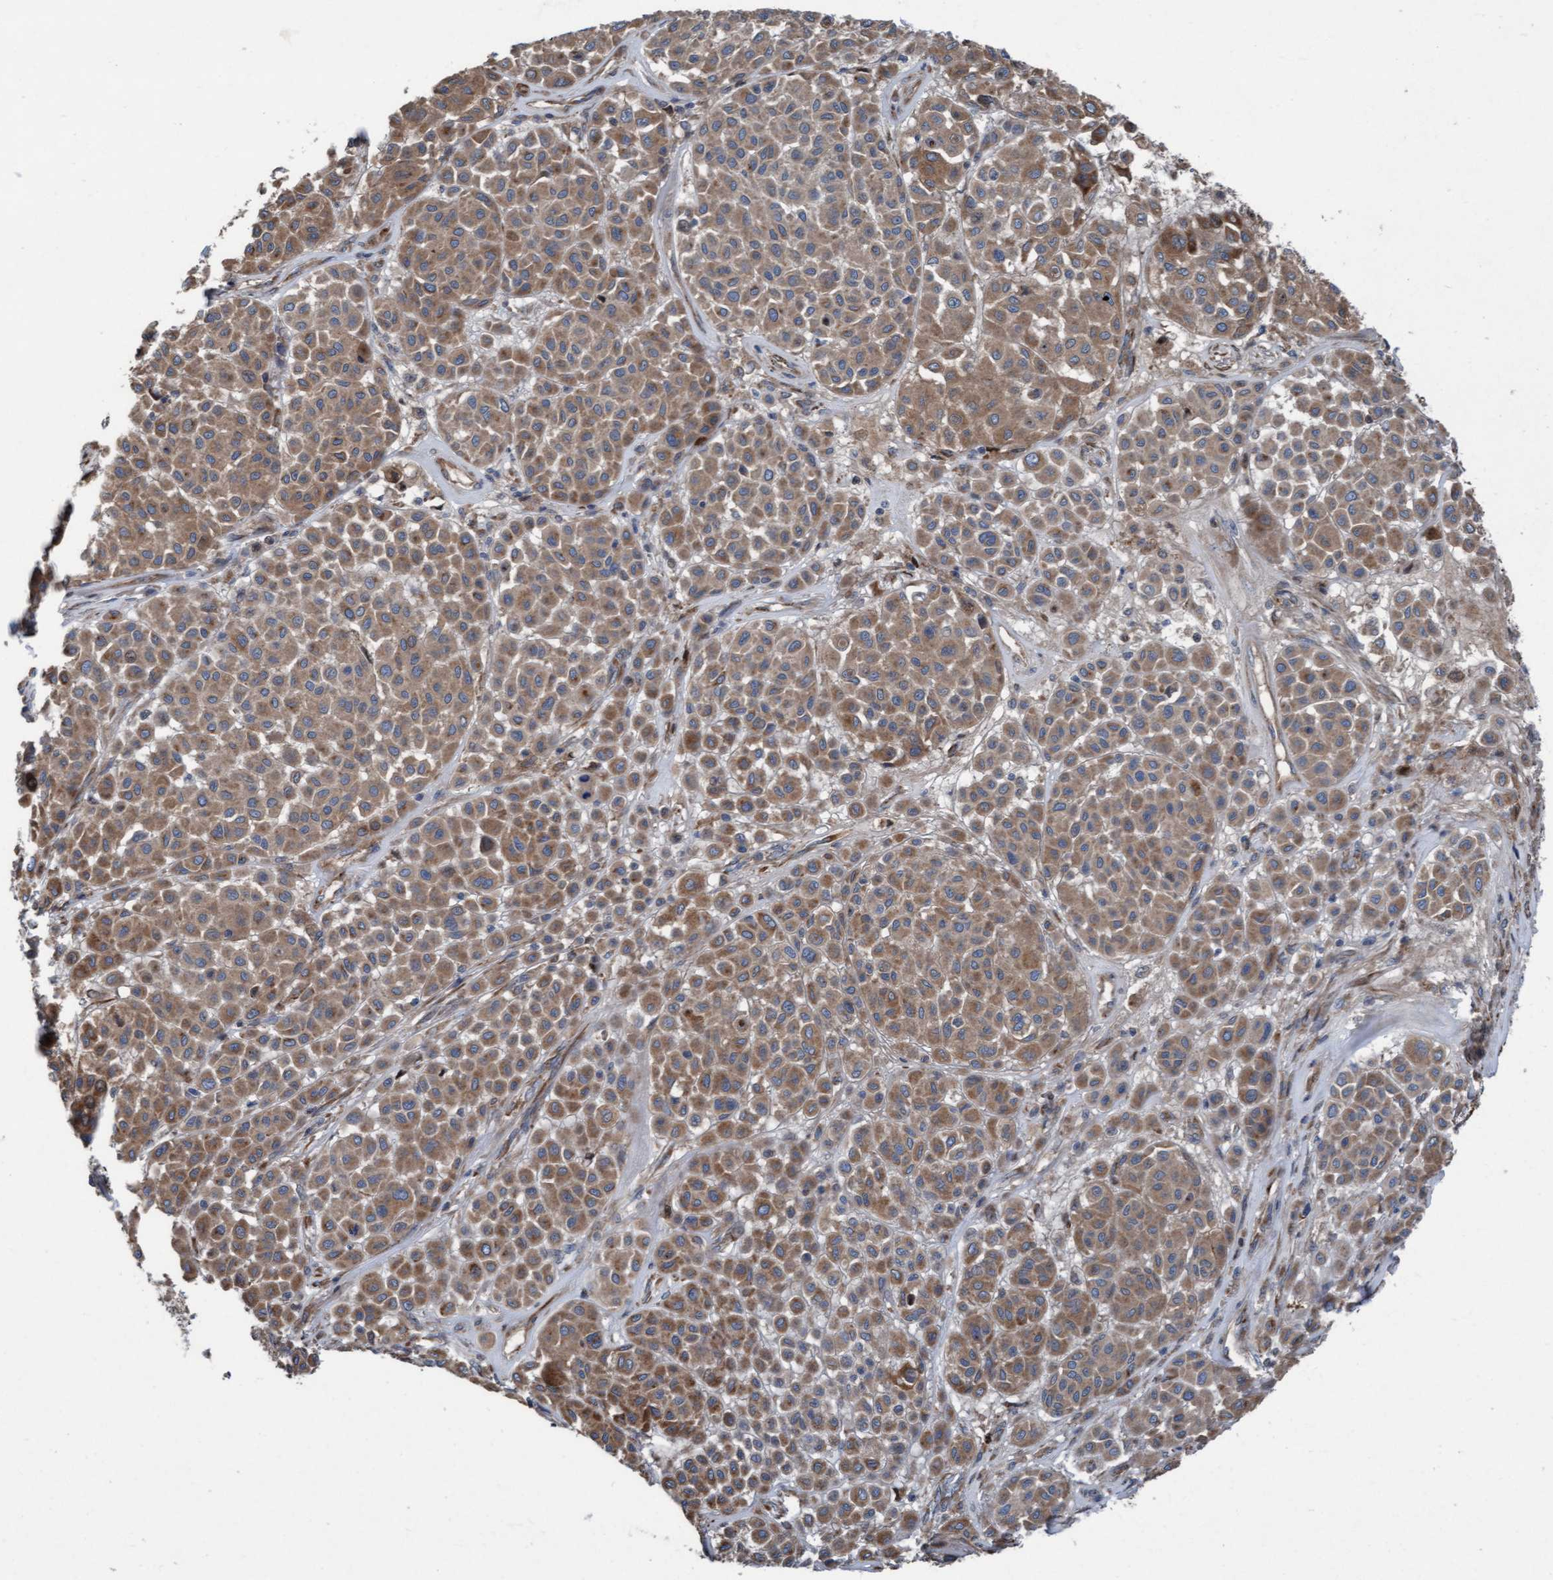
{"staining": {"intensity": "moderate", "quantity": ">75%", "location": "cytoplasmic/membranous"}, "tissue": "melanoma", "cell_type": "Tumor cells", "image_type": "cancer", "snomed": [{"axis": "morphology", "description": "Malignant melanoma, Metastatic site"}, {"axis": "topography", "description": "Soft tissue"}], "caption": "Immunohistochemistry (IHC) photomicrograph of neoplastic tissue: melanoma stained using immunohistochemistry shows medium levels of moderate protein expression localized specifically in the cytoplasmic/membranous of tumor cells, appearing as a cytoplasmic/membranous brown color.", "gene": "KLHL26", "patient": {"sex": "male", "age": 41}}